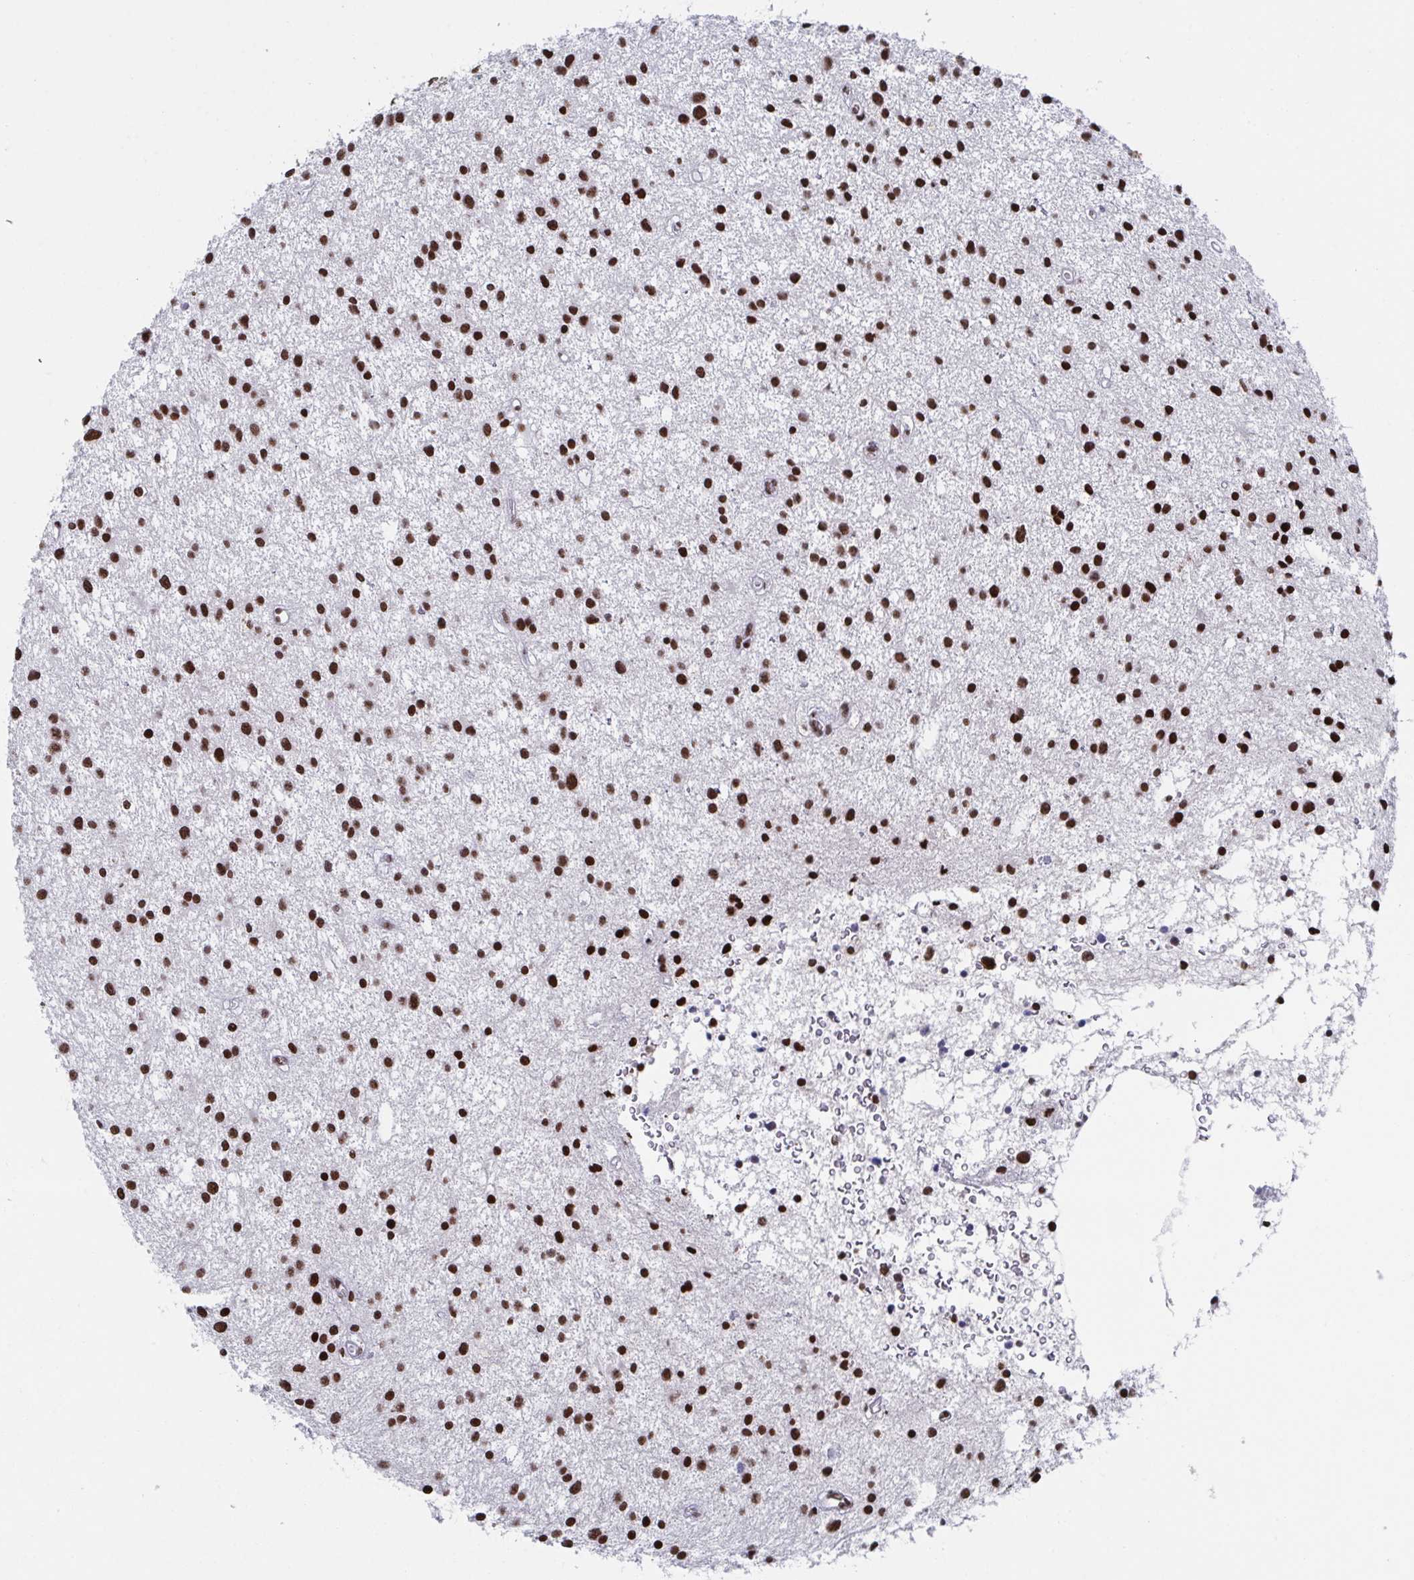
{"staining": {"intensity": "strong", "quantity": ">75%", "location": "nuclear"}, "tissue": "glioma", "cell_type": "Tumor cells", "image_type": "cancer", "snomed": [{"axis": "morphology", "description": "Glioma, malignant, Low grade"}, {"axis": "topography", "description": "Brain"}], "caption": "Human low-grade glioma (malignant) stained with a brown dye reveals strong nuclear positive staining in approximately >75% of tumor cells.", "gene": "ZNF607", "patient": {"sex": "male", "age": 43}}